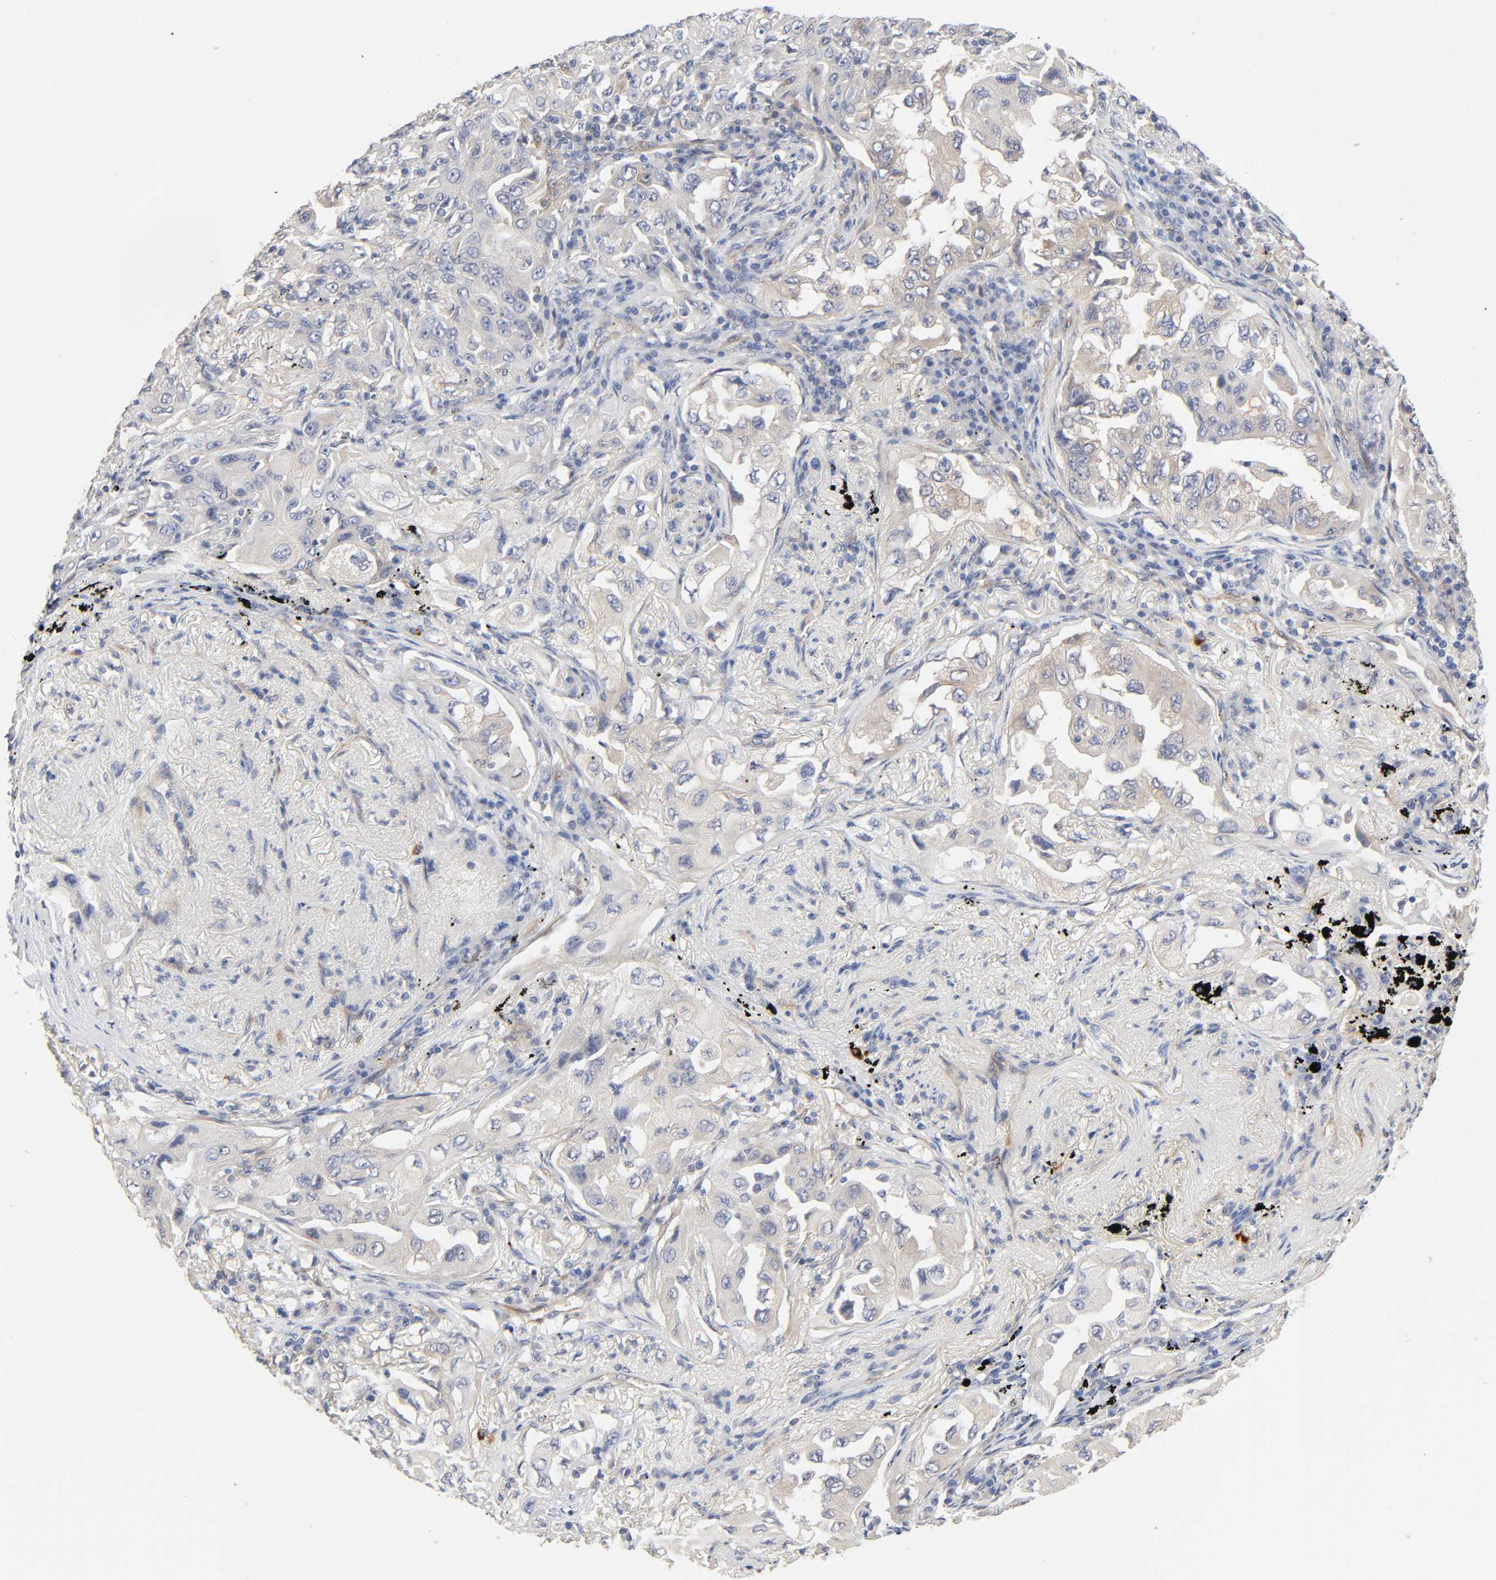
{"staining": {"intensity": "negative", "quantity": "none", "location": "none"}, "tissue": "lung cancer", "cell_type": "Tumor cells", "image_type": "cancer", "snomed": [{"axis": "morphology", "description": "Adenocarcinoma, NOS"}, {"axis": "topography", "description": "Lung"}], "caption": "Immunohistochemistry (IHC) image of neoplastic tissue: human adenocarcinoma (lung) stained with DAB demonstrates no significant protein staining in tumor cells.", "gene": "RAB13", "patient": {"sex": "female", "age": 65}}